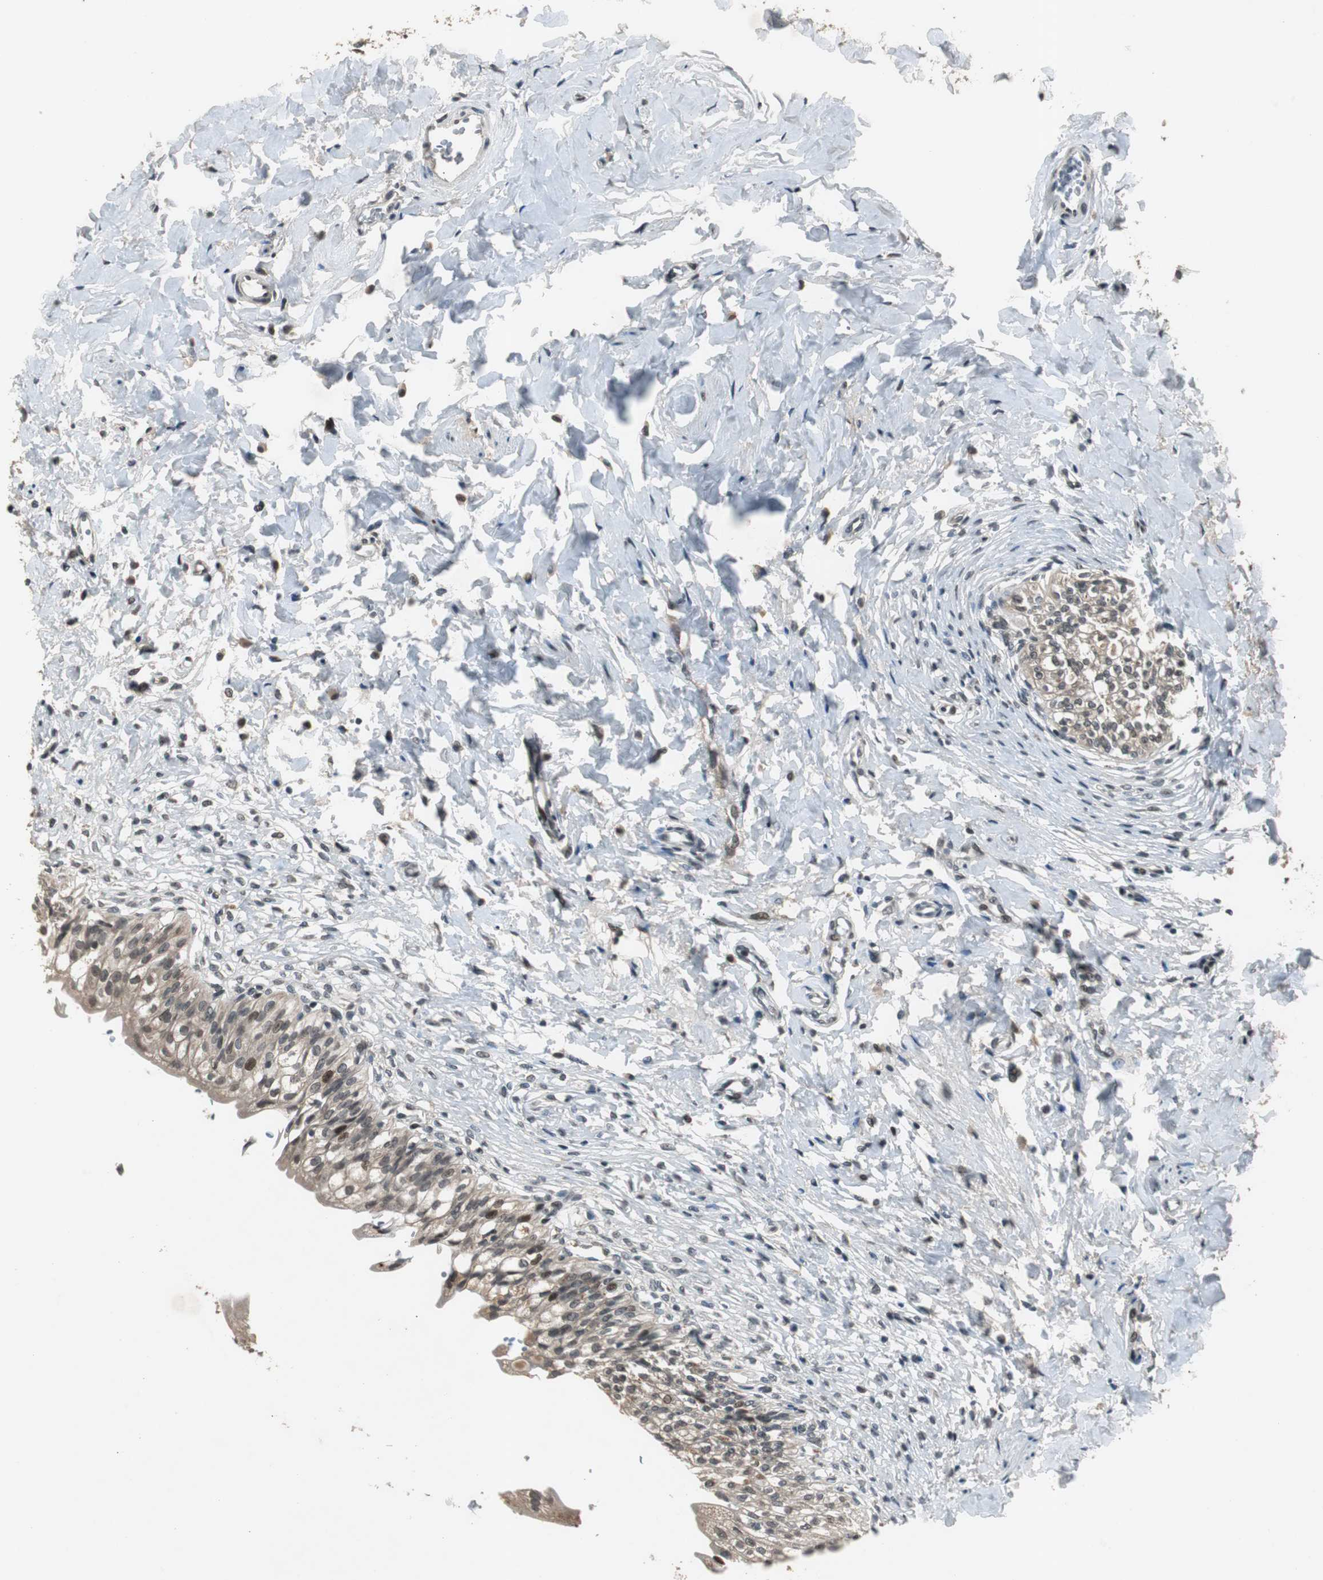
{"staining": {"intensity": "weak", "quantity": ">75%", "location": "cytoplasmic/membranous,nuclear"}, "tissue": "urinary bladder", "cell_type": "Urothelial cells", "image_type": "normal", "snomed": [{"axis": "morphology", "description": "Normal tissue, NOS"}, {"axis": "morphology", "description": "Inflammation, NOS"}, {"axis": "topography", "description": "Urinary bladder"}], "caption": "Brown immunohistochemical staining in unremarkable urinary bladder exhibits weak cytoplasmic/membranous,nuclear positivity in about >75% of urothelial cells. Using DAB (brown) and hematoxylin (blue) stains, captured at high magnification using brightfield microscopy.", "gene": "BOLA1", "patient": {"sex": "female", "age": 80}}